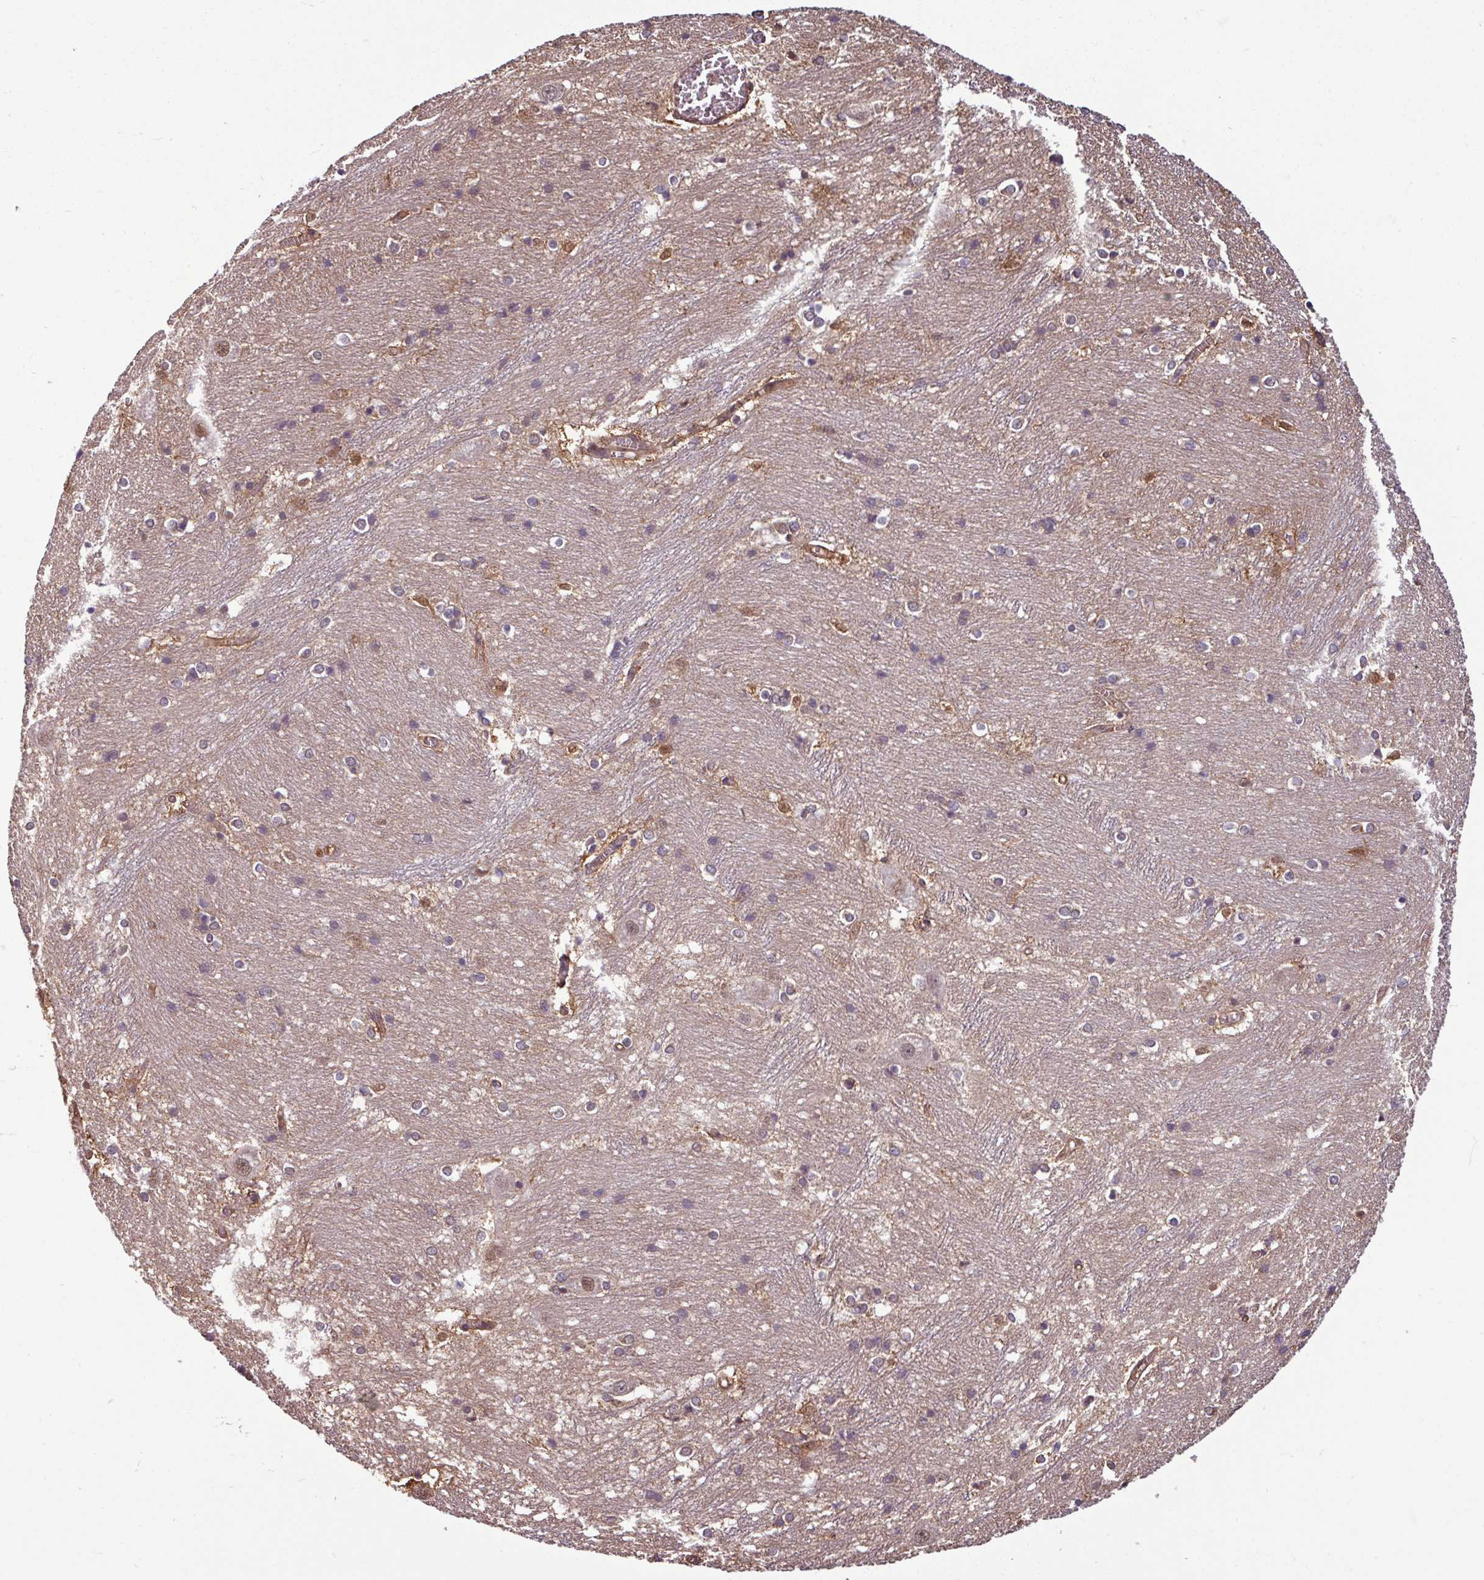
{"staining": {"intensity": "negative", "quantity": "none", "location": "none"}, "tissue": "caudate", "cell_type": "Glial cells", "image_type": "normal", "snomed": [{"axis": "morphology", "description": "Normal tissue, NOS"}, {"axis": "topography", "description": "Lateral ventricle wall"}], "caption": "DAB (3,3'-diaminobenzidine) immunohistochemical staining of unremarkable caudate reveals no significant expression in glial cells. (DAB (3,3'-diaminobenzidine) immunohistochemistry with hematoxylin counter stain).", "gene": "KCTD11", "patient": {"sex": "male", "age": 37}}